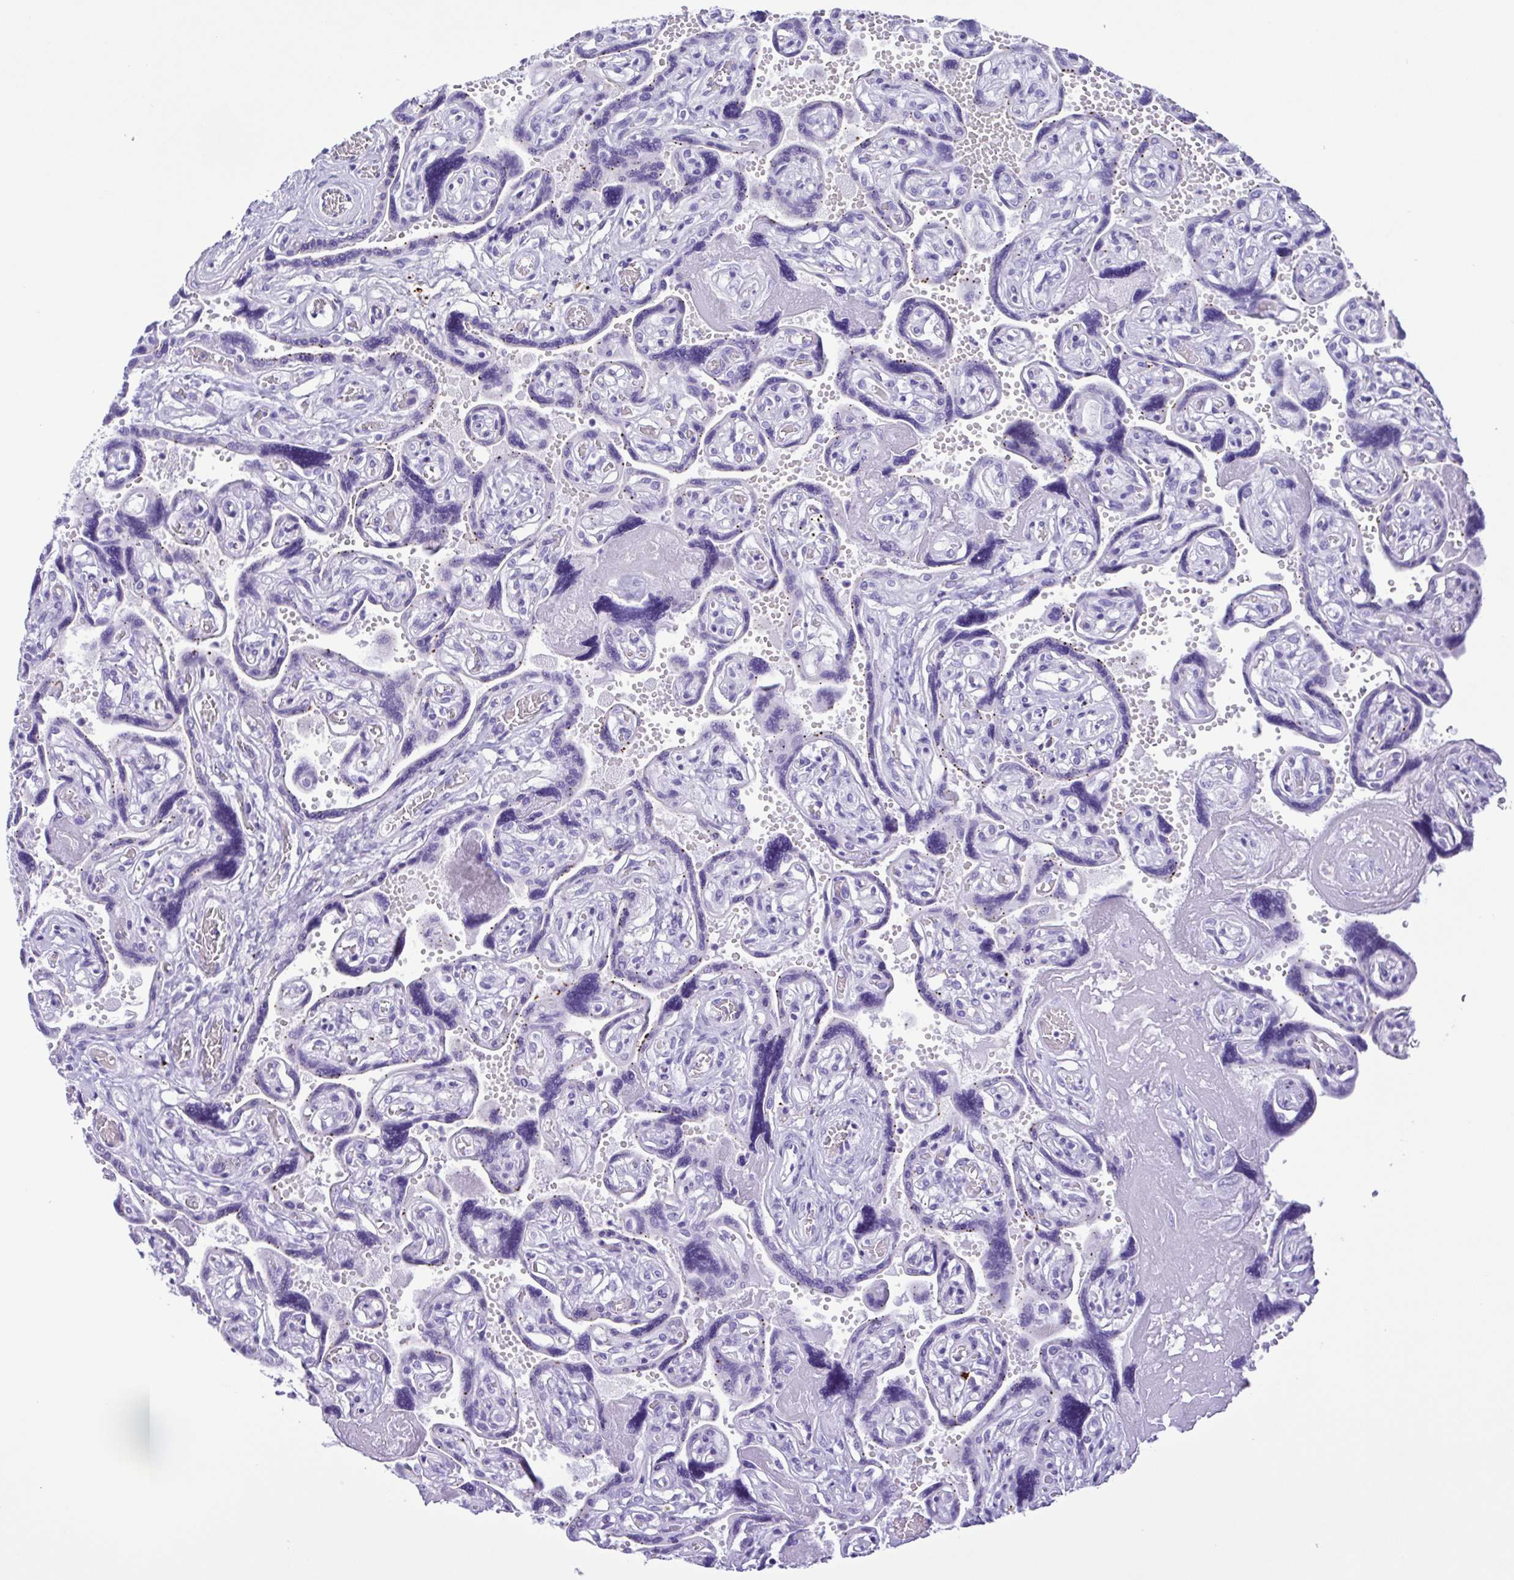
{"staining": {"intensity": "negative", "quantity": "none", "location": "none"}, "tissue": "placenta", "cell_type": "Decidual cells", "image_type": "normal", "snomed": [{"axis": "morphology", "description": "Normal tissue, NOS"}, {"axis": "topography", "description": "Placenta"}], "caption": "The micrograph displays no staining of decidual cells in unremarkable placenta. The staining is performed using DAB brown chromogen with nuclei counter-stained in using hematoxylin.", "gene": "OVGP1", "patient": {"sex": "female", "age": 32}}